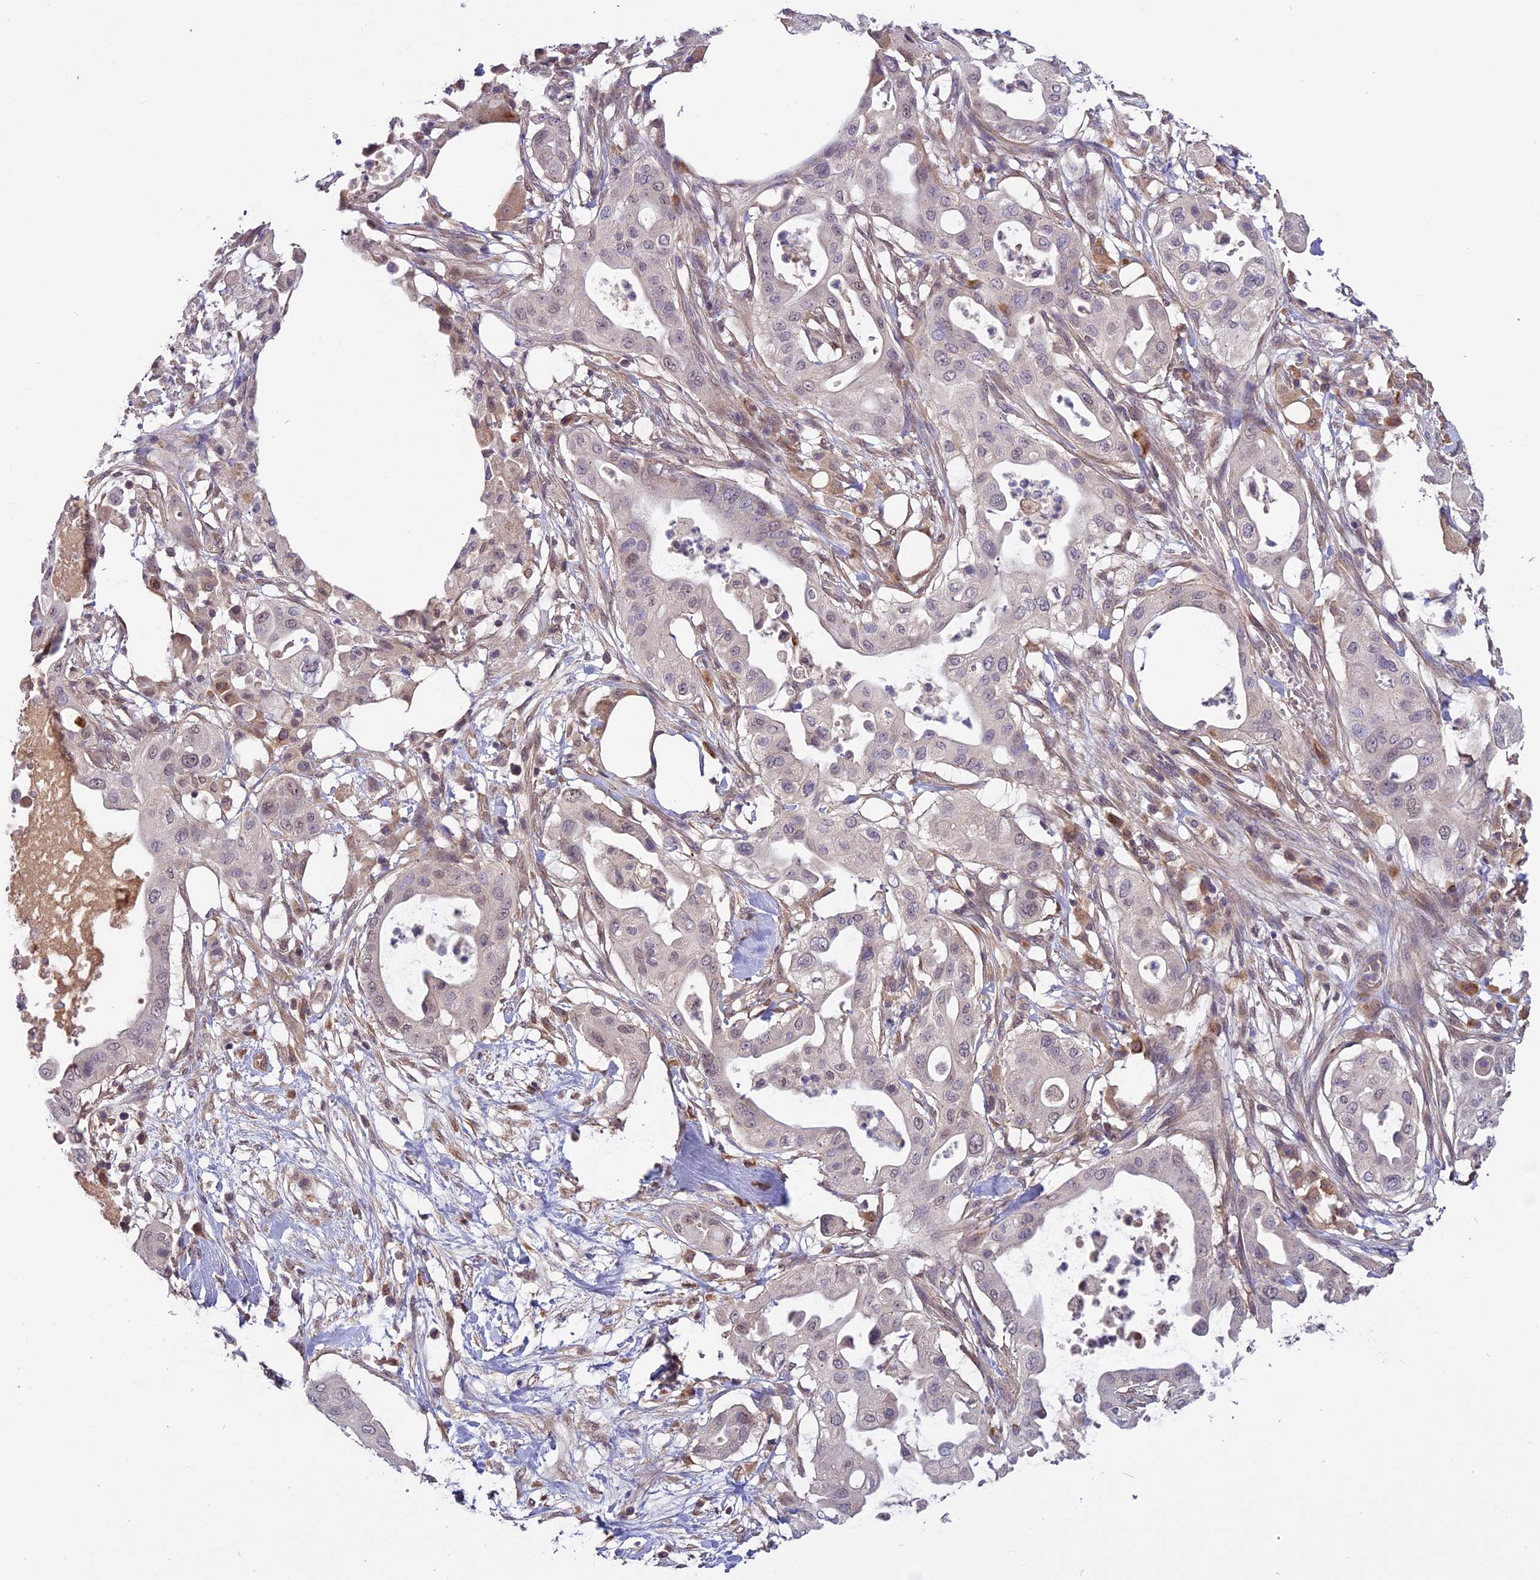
{"staining": {"intensity": "weak", "quantity": "<25%", "location": "nuclear"}, "tissue": "pancreatic cancer", "cell_type": "Tumor cells", "image_type": "cancer", "snomed": [{"axis": "morphology", "description": "Adenocarcinoma, NOS"}, {"axis": "topography", "description": "Pancreas"}], "caption": "Micrograph shows no significant protein expression in tumor cells of pancreatic cancer (adenocarcinoma).", "gene": "C3orf70", "patient": {"sex": "male", "age": 68}}